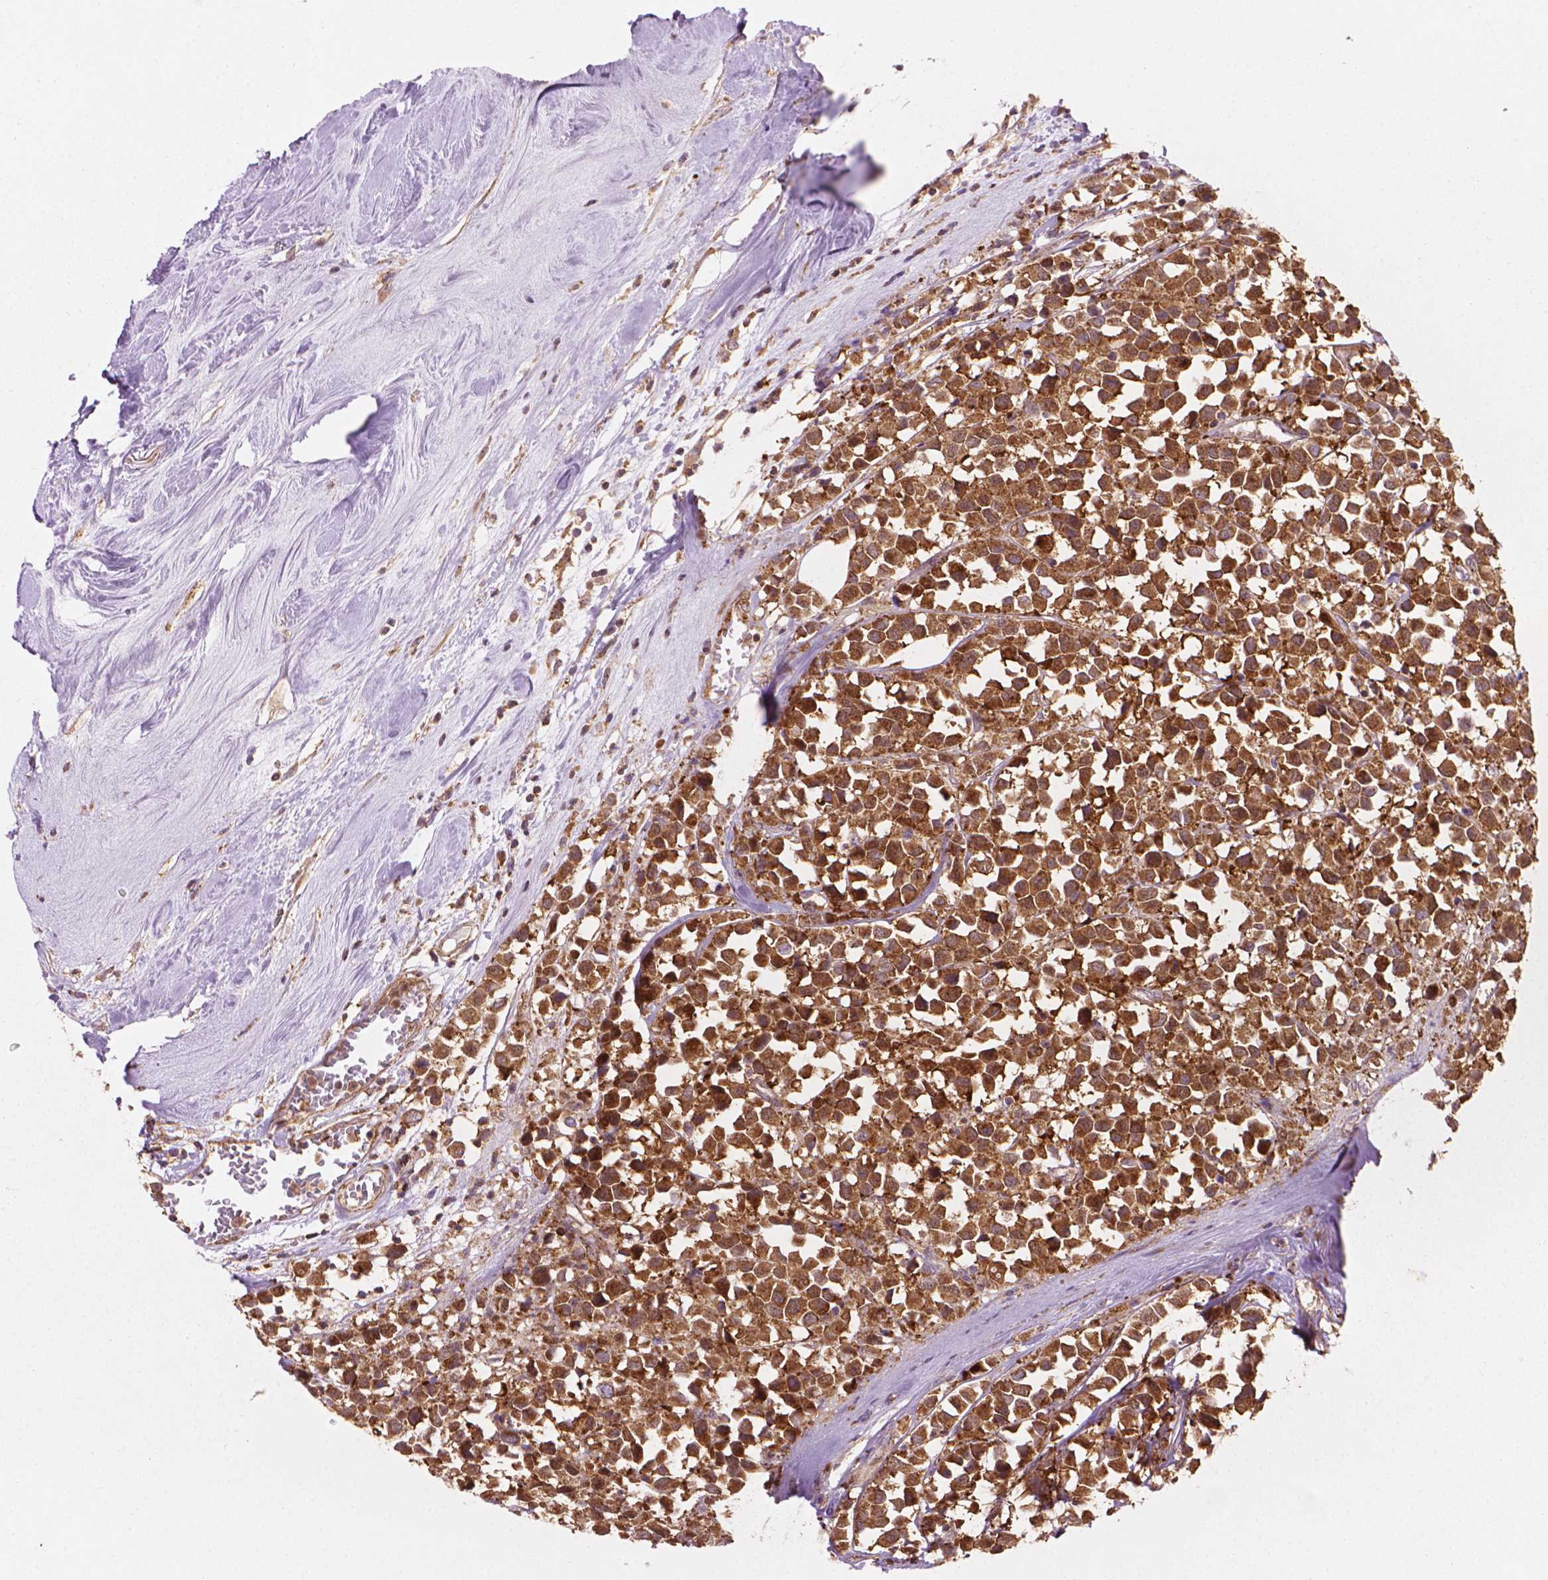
{"staining": {"intensity": "moderate", "quantity": ">75%", "location": "cytoplasmic/membranous"}, "tissue": "breast cancer", "cell_type": "Tumor cells", "image_type": "cancer", "snomed": [{"axis": "morphology", "description": "Duct carcinoma"}, {"axis": "topography", "description": "Breast"}], "caption": "The histopathology image shows a brown stain indicating the presence of a protein in the cytoplasmic/membranous of tumor cells in invasive ductal carcinoma (breast). Using DAB (3,3'-diaminobenzidine) (brown) and hematoxylin (blue) stains, captured at high magnification using brightfield microscopy.", "gene": "VARS2", "patient": {"sex": "female", "age": 61}}